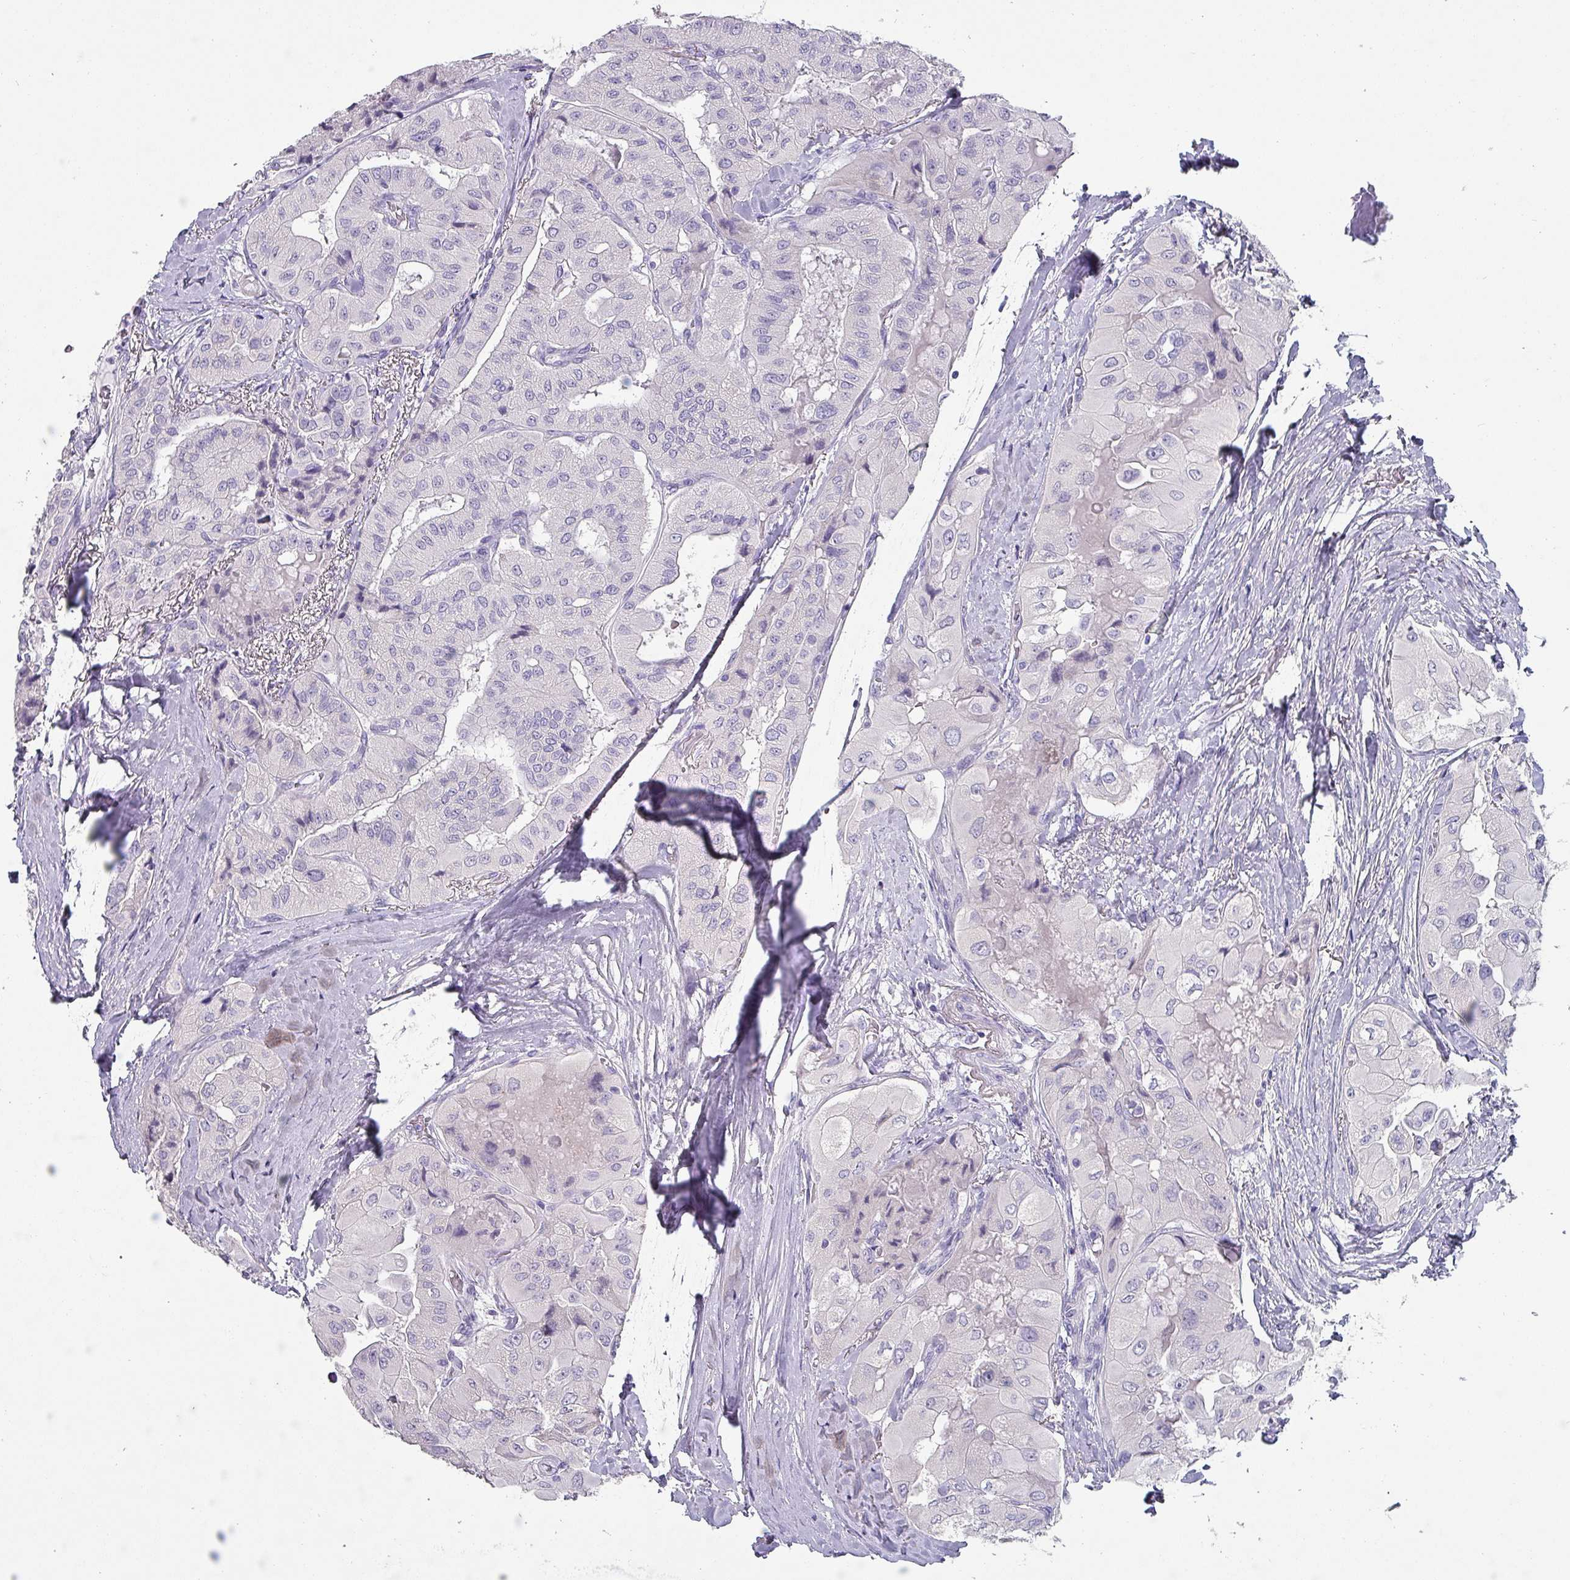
{"staining": {"intensity": "negative", "quantity": "none", "location": "none"}, "tissue": "thyroid cancer", "cell_type": "Tumor cells", "image_type": "cancer", "snomed": [{"axis": "morphology", "description": "Normal tissue, NOS"}, {"axis": "morphology", "description": "Papillary adenocarcinoma, NOS"}, {"axis": "topography", "description": "Thyroid gland"}], "caption": "This is an immunohistochemistry histopathology image of human thyroid papillary adenocarcinoma. There is no expression in tumor cells.", "gene": "INS-IGF2", "patient": {"sex": "female", "age": 59}}